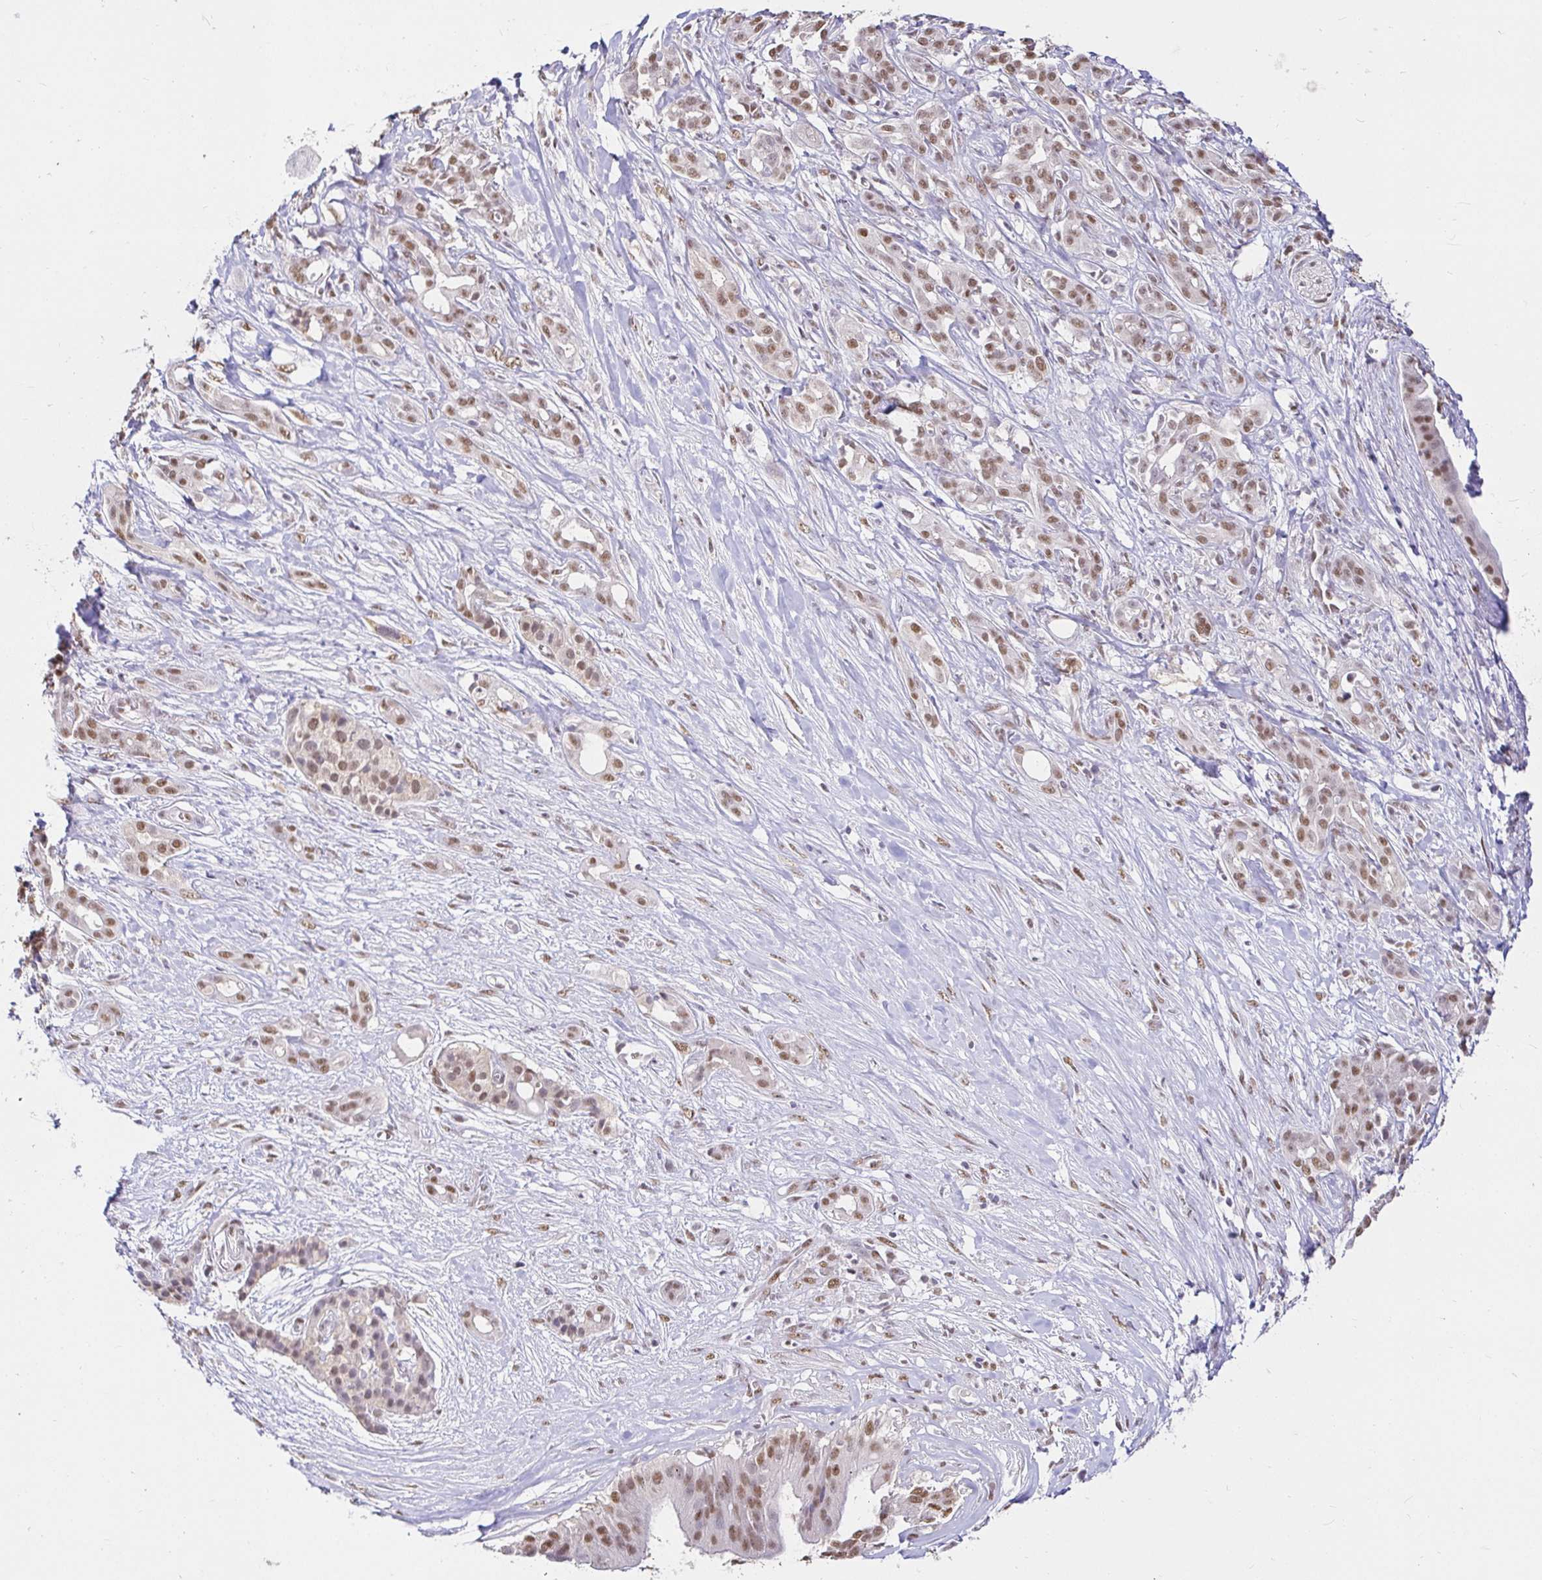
{"staining": {"intensity": "moderate", "quantity": ">75%", "location": "nuclear"}, "tissue": "pancreatic cancer", "cell_type": "Tumor cells", "image_type": "cancer", "snomed": [{"axis": "morphology", "description": "Adenocarcinoma, NOS"}, {"axis": "topography", "description": "Pancreas"}], "caption": "A medium amount of moderate nuclear staining is present in about >75% of tumor cells in adenocarcinoma (pancreatic) tissue.", "gene": "RIMS4", "patient": {"sex": "male", "age": 61}}